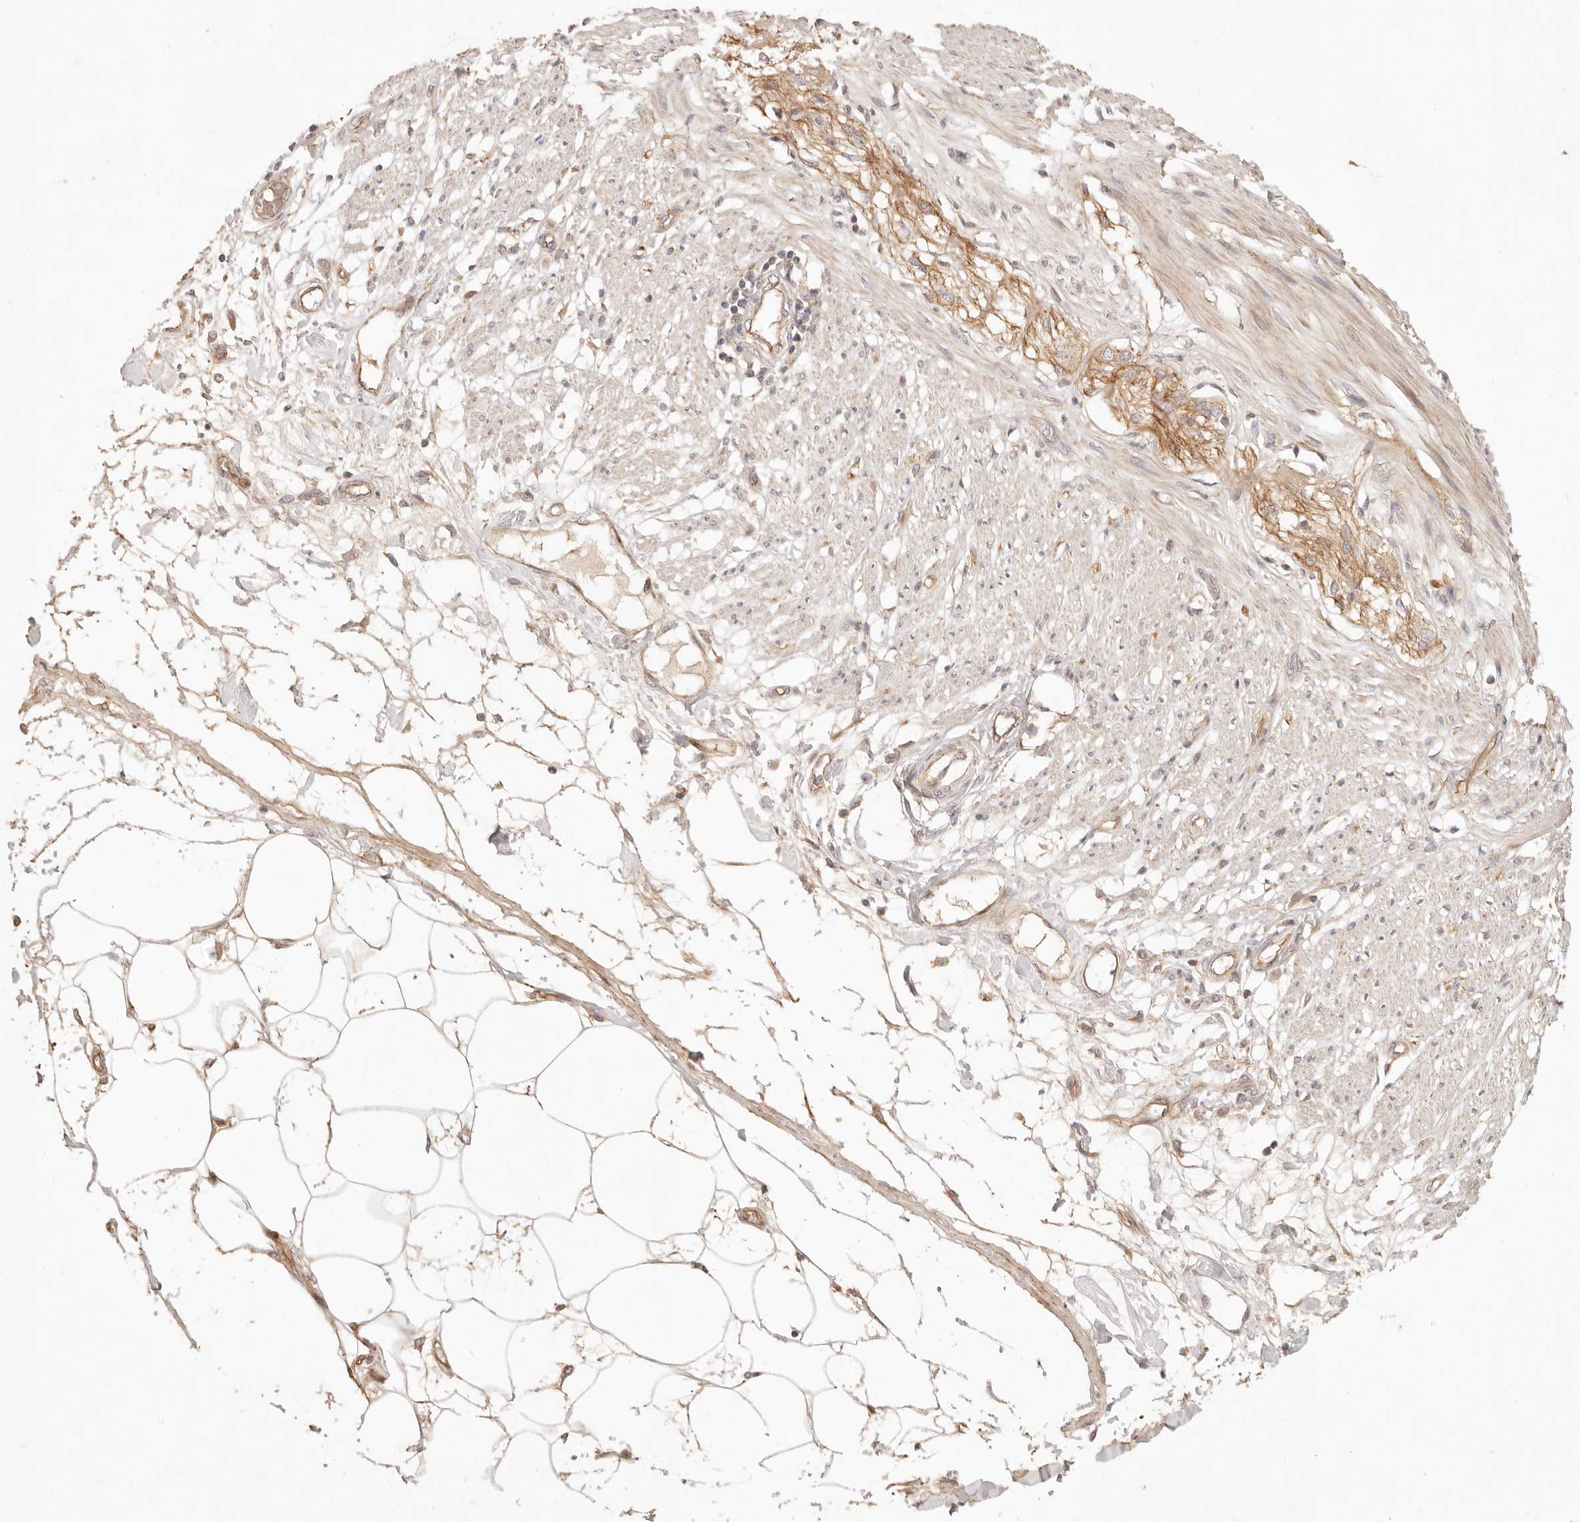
{"staining": {"intensity": "weak", "quantity": ">75%", "location": "cytoplasmic/membranous"}, "tissue": "smooth muscle", "cell_type": "Smooth muscle cells", "image_type": "normal", "snomed": [{"axis": "morphology", "description": "Normal tissue, NOS"}, {"axis": "morphology", "description": "Adenocarcinoma, NOS"}, {"axis": "topography", "description": "Smooth muscle"}, {"axis": "topography", "description": "Colon"}], "caption": "Protein staining of normal smooth muscle shows weak cytoplasmic/membranous staining in approximately >75% of smooth muscle cells.", "gene": "PPP1R3B", "patient": {"sex": "male", "age": 14}}